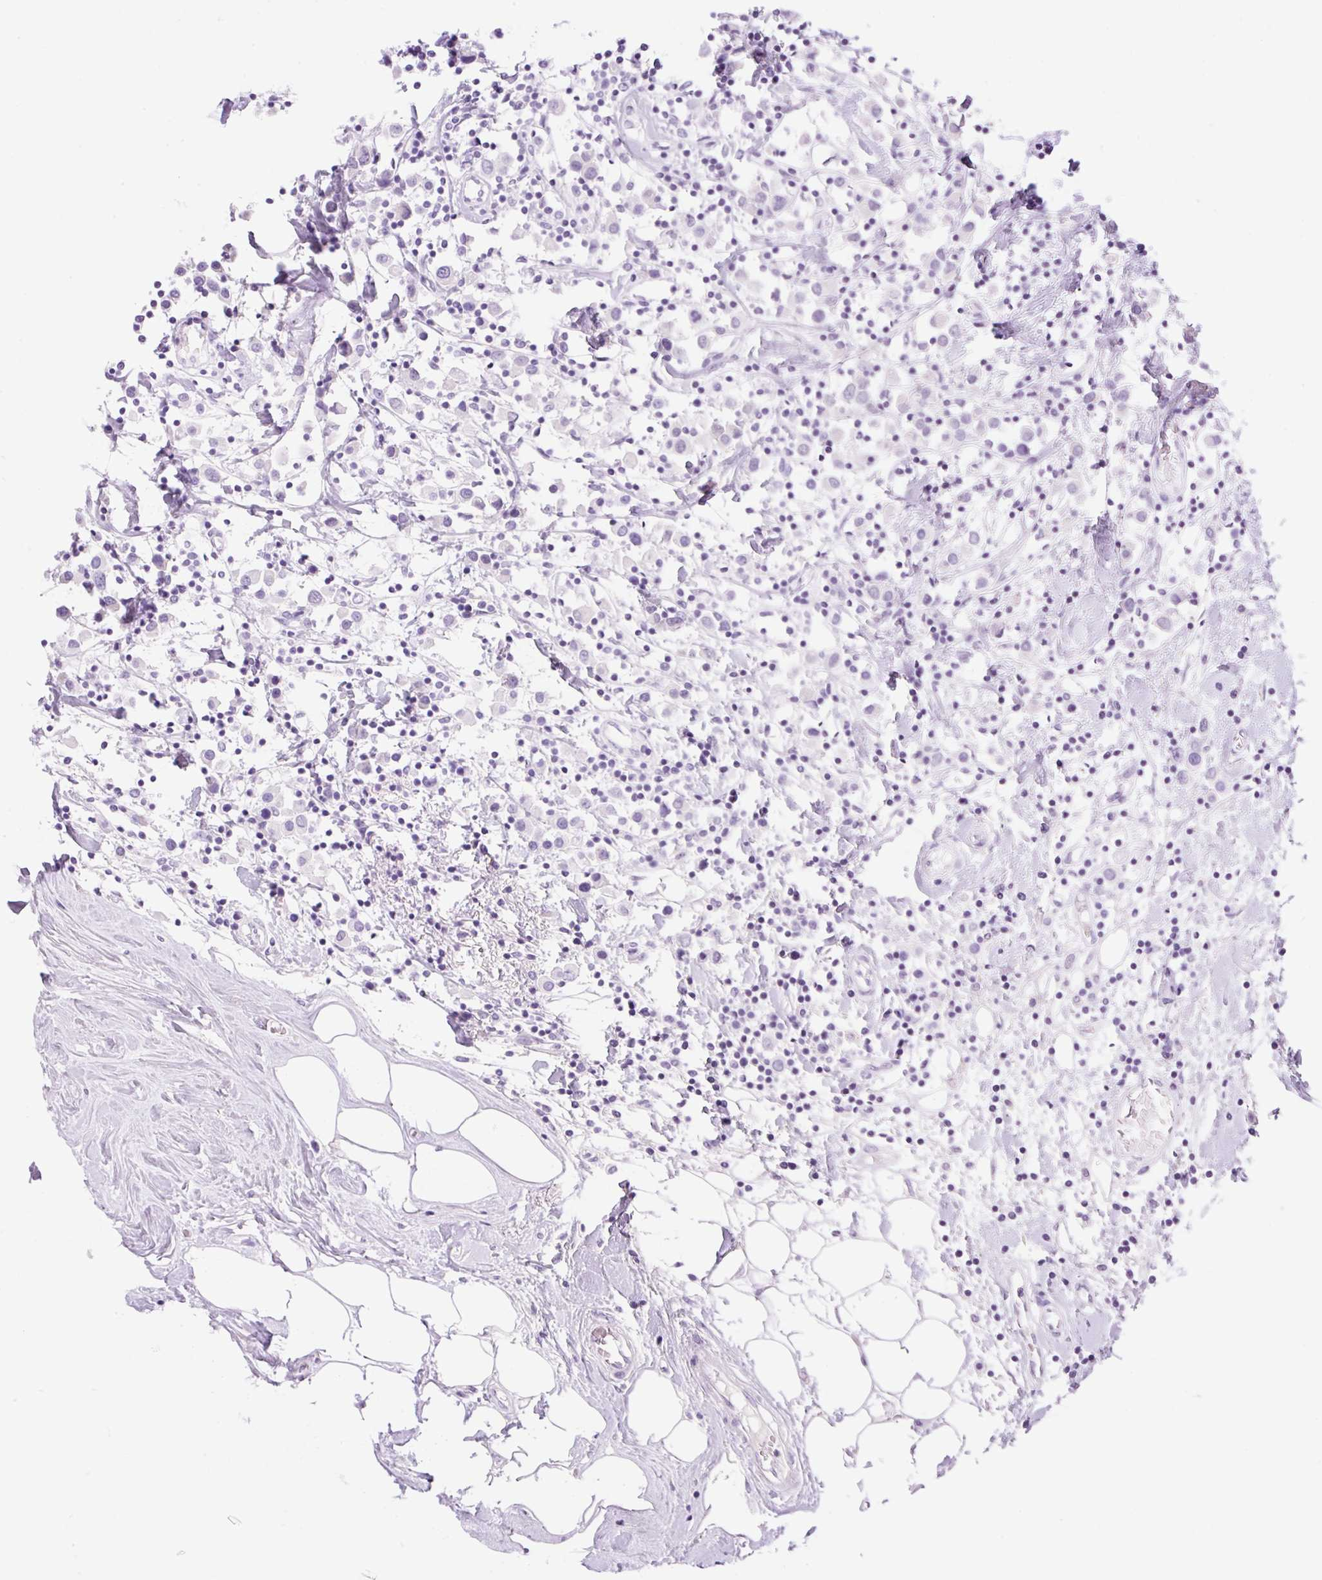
{"staining": {"intensity": "negative", "quantity": "none", "location": "none"}, "tissue": "breast cancer", "cell_type": "Tumor cells", "image_type": "cancer", "snomed": [{"axis": "morphology", "description": "Duct carcinoma"}, {"axis": "topography", "description": "Breast"}], "caption": "Immunohistochemistry image of human intraductal carcinoma (breast) stained for a protein (brown), which reveals no staining in tumor cells. (Stains: DAB (3,3'-diaminobenzidine) immunohistochemistry with hematoxylin counter stain, Microscopy: brightfield microscopy at high magnification).", "gene": "PALM3", "patient": {"sex": "female", "age": 61}}